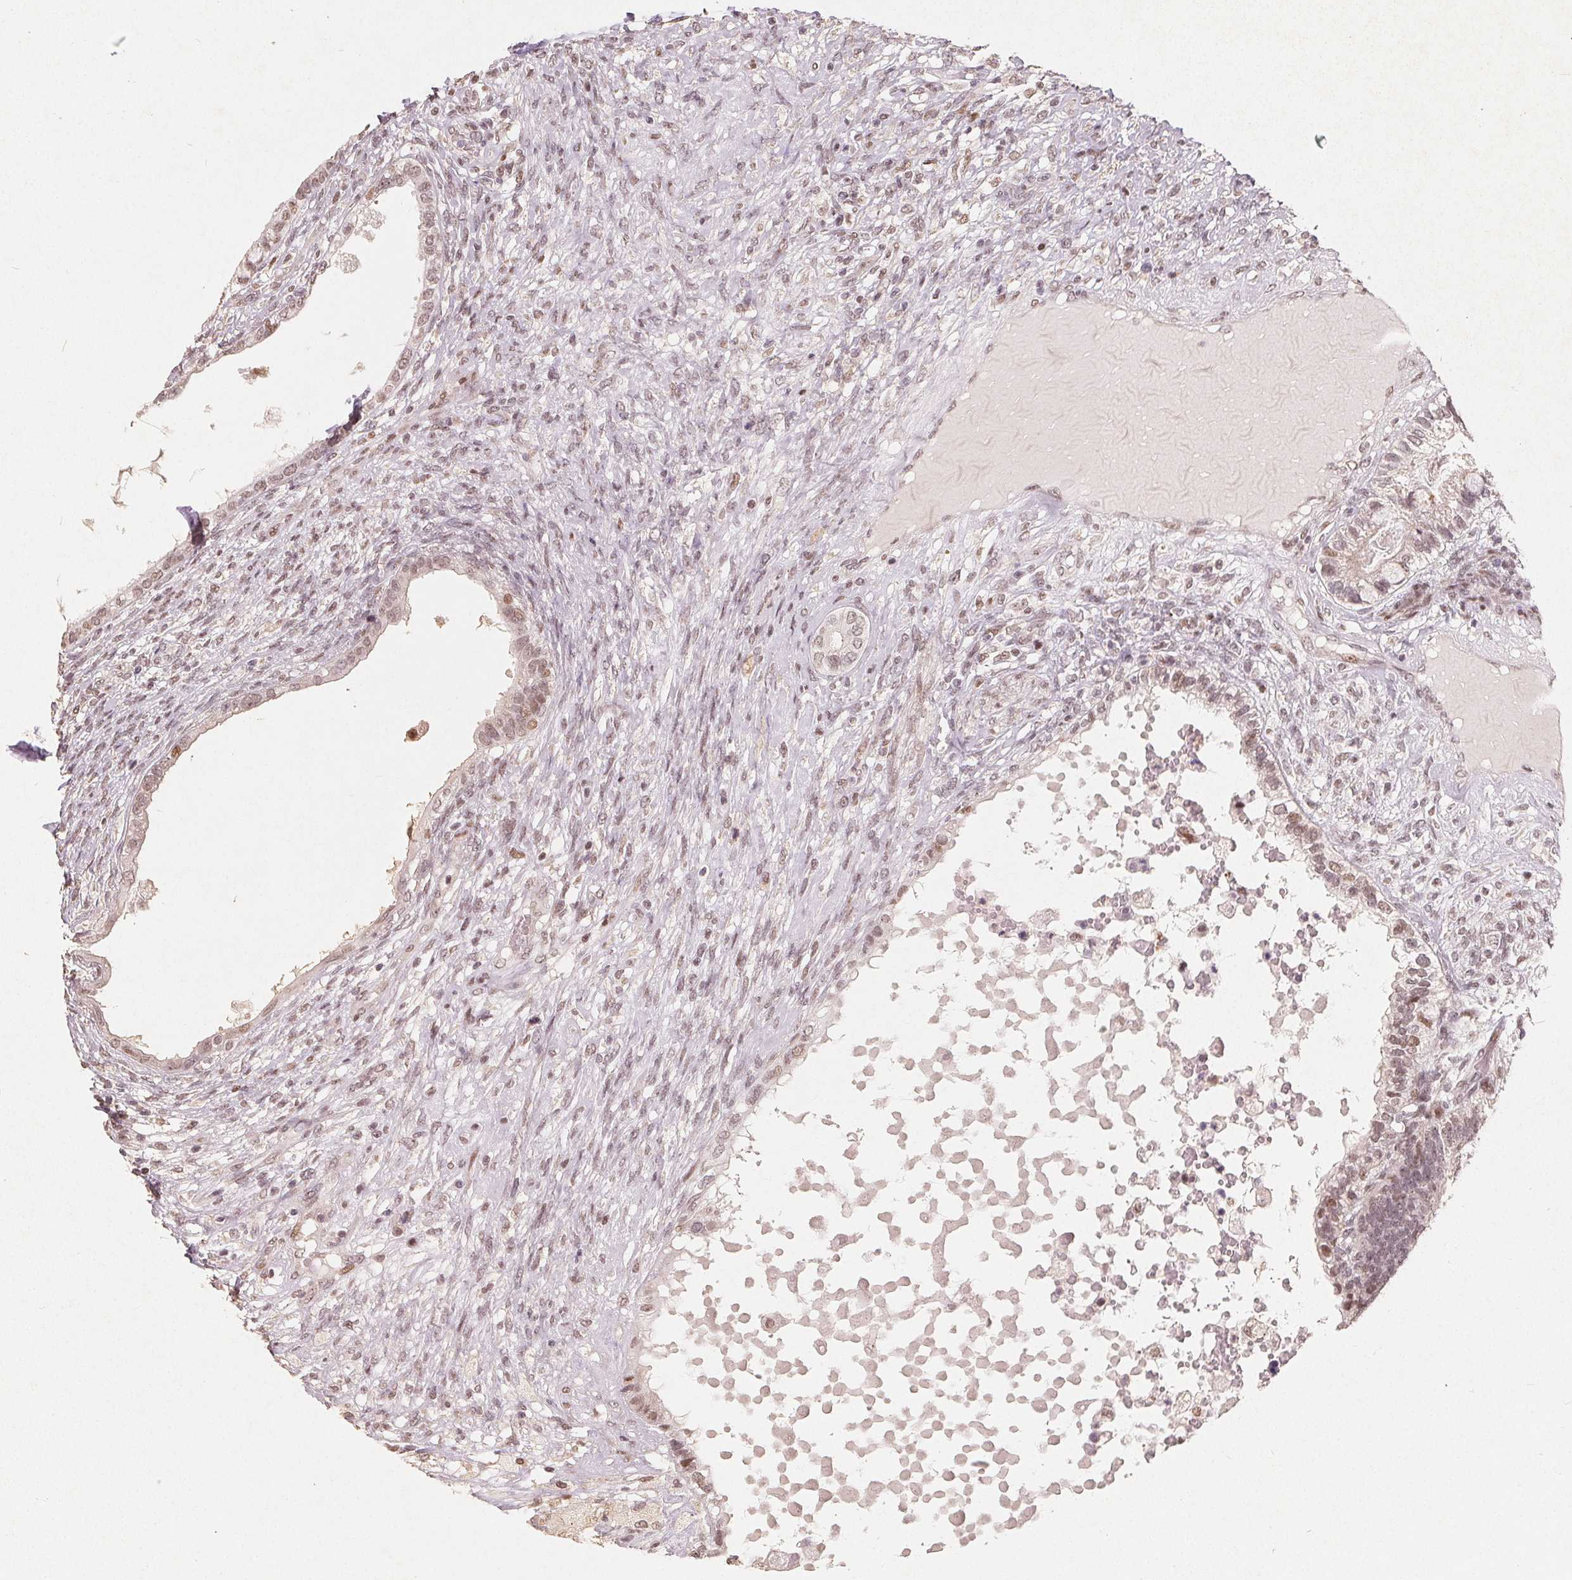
{"staining": {"intensity": "weak", "quantity": ">75%", "location": "nuclear"}, "tissue": "testis cancer", "cell_type": "Tumor cells", "image_type": "cancer", "snomed": [{"axis": "morphology", "description": "Seminoma, NOS"}, {"axis": "morphology", "description": "Carcinoma, Embryonal, NOS"}, {"axis": "topography", "description": "Testis"}], "caption": "Weak nuclear positivity is present in approximately >75% of tumor cells in testis seminoma.", "gene": "CCDC138", "patient": {"sex": "male", "age": 41}}